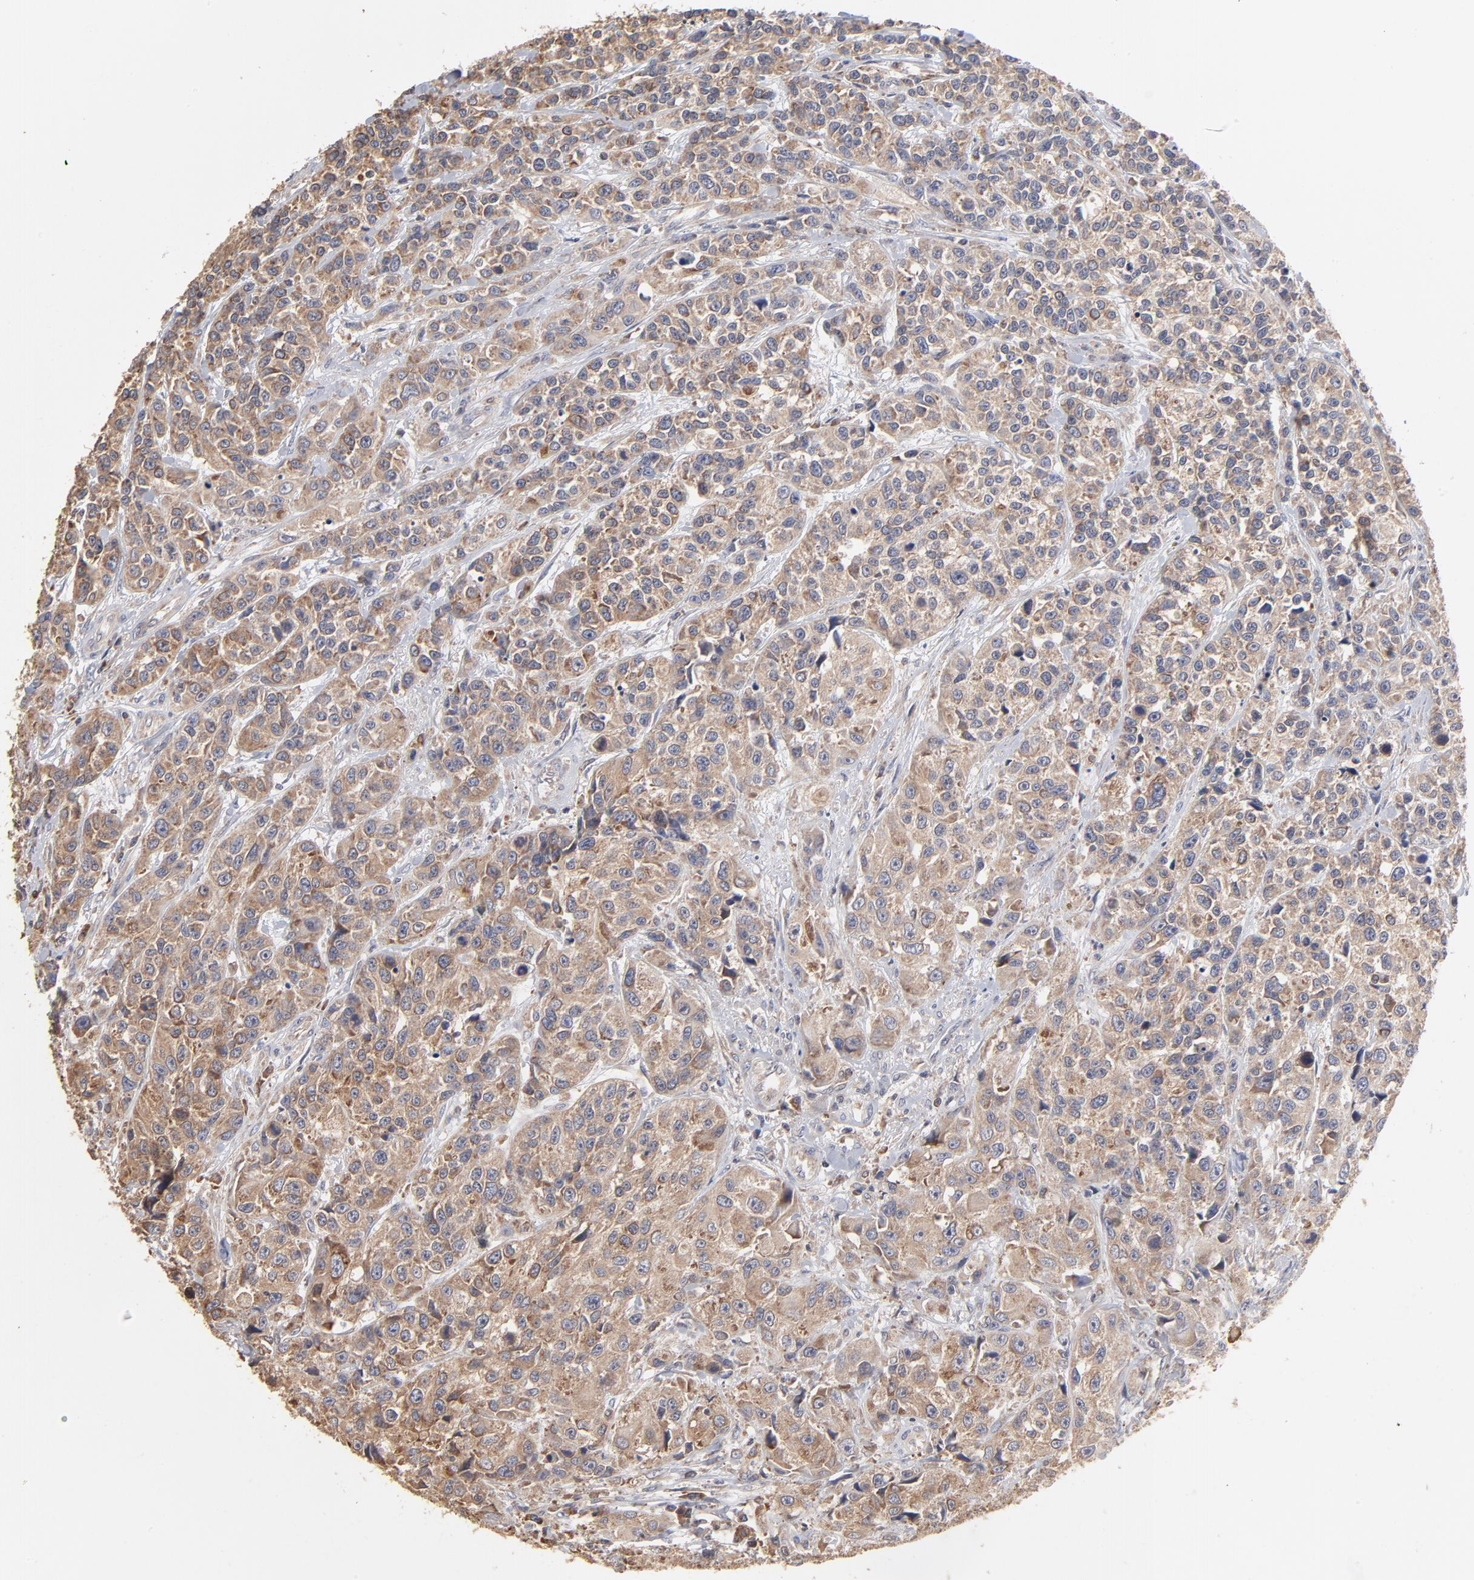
{"staining": {"intensity": "moderate", "quantity": ">75%", "location": "cytoplasmic/membranous"}, "tissue": "urothelial cancer", "cell_type": "Tumor cells", "image_type": "cancer", "snomed": [{"axis": "morphology", "description": "Urothelial carcinoma, High grade"}, {"axis": "topography", "description": "Urinary bladder"}], "caption": "Human urothelial cancer stained with a brown dye demonstrates moderate cytoplasmic/membranous positive positivity in about >75% of tumor cells.", "gene": "RNF213", "patient": {"sex": "female", "age": 81}}